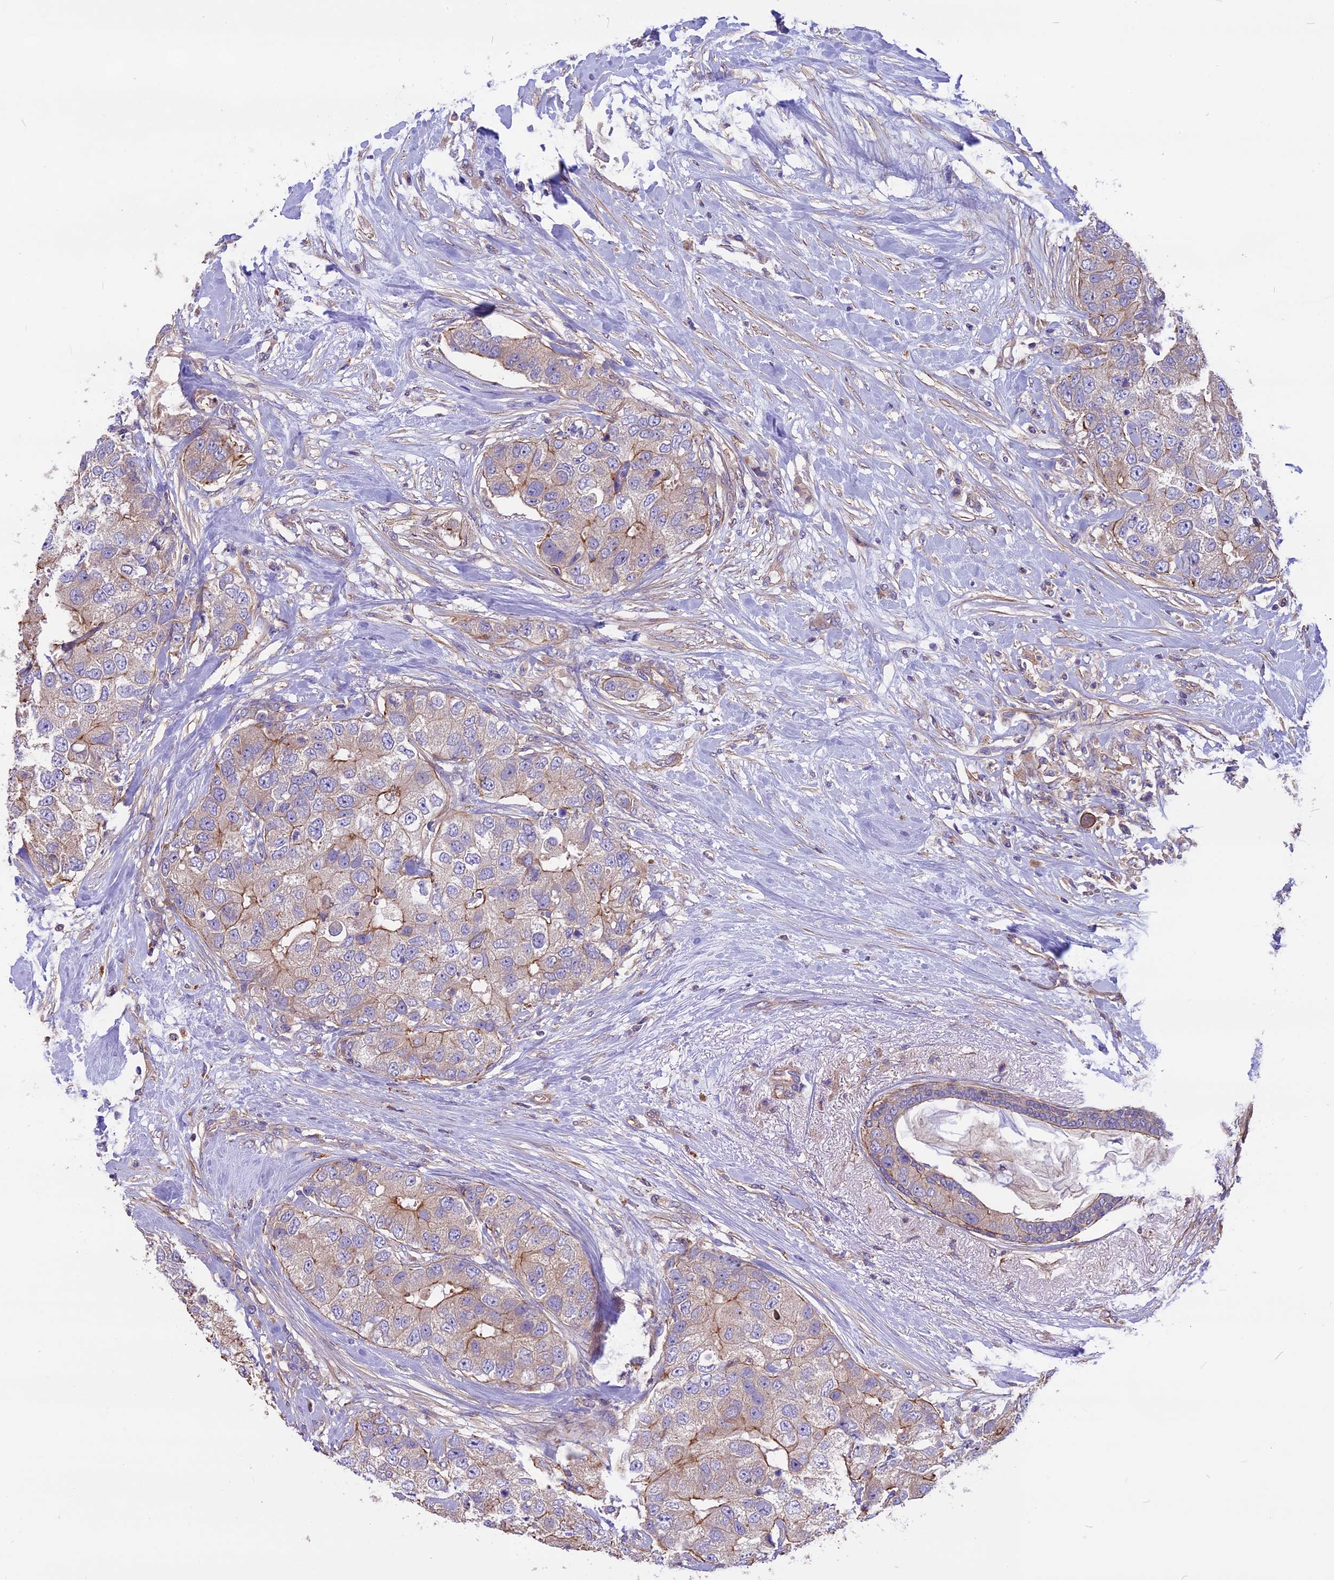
{"staining": {"intensity": "moderate", "quantity": "<25%", "location": "cytoplasmic/membranous"}, "tissue": "breast cancer", "cell_type": "Tumor cells", "image_type": "cancer", "snomed": [{"axis": "morphology", "description": "Duct carcinoma"}, {"axis": "topography", "description": "Breast"}], "caption": "This histopathology image shows IHC staining of human breast cancer, with low moderate cytoplasmic/membranous staining in approximately <25% of tumor cells.", "gene": "ANO3", "patient": {"sex": "female", "age": 62}}